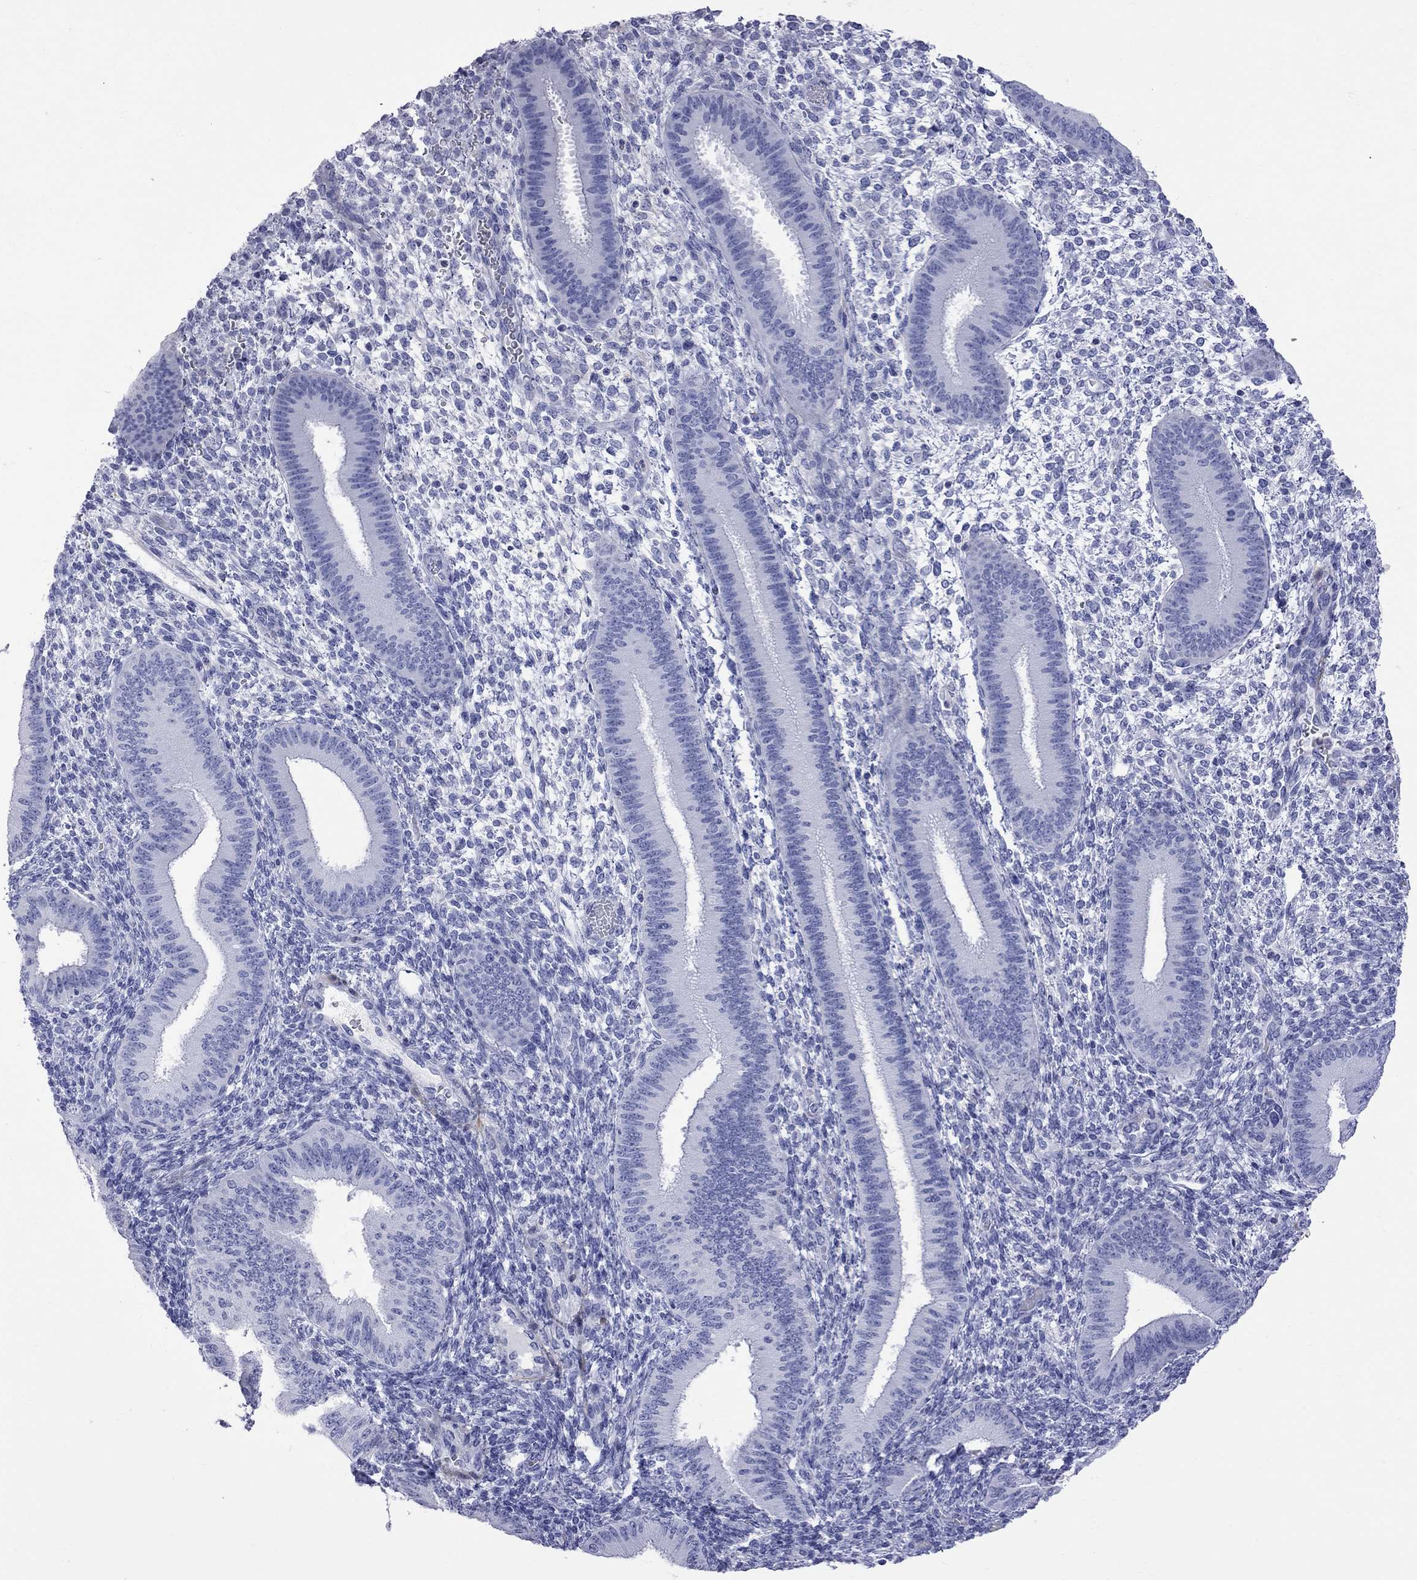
{"staining": {"intensity": "negative", "quantity": "none", "location": "none"}, "tissue": "endometrium", "cell_type": "Cells in endometrial stroma", "image_type": "normal", "snomed": [{"axis": "morphology", "description": "Normal tissue, NOS"}, {"axis": "topography", "description": "Endometrium"}], "caption": "An IHC photomicrograph of normal endometrium is shown. There is no staining in cells in endometrial stroma of endometrium. (DAB IHC with hematoxylin counter stain).", "gene": "S100A3", "patient": {"sex": "female", "age": 39}}